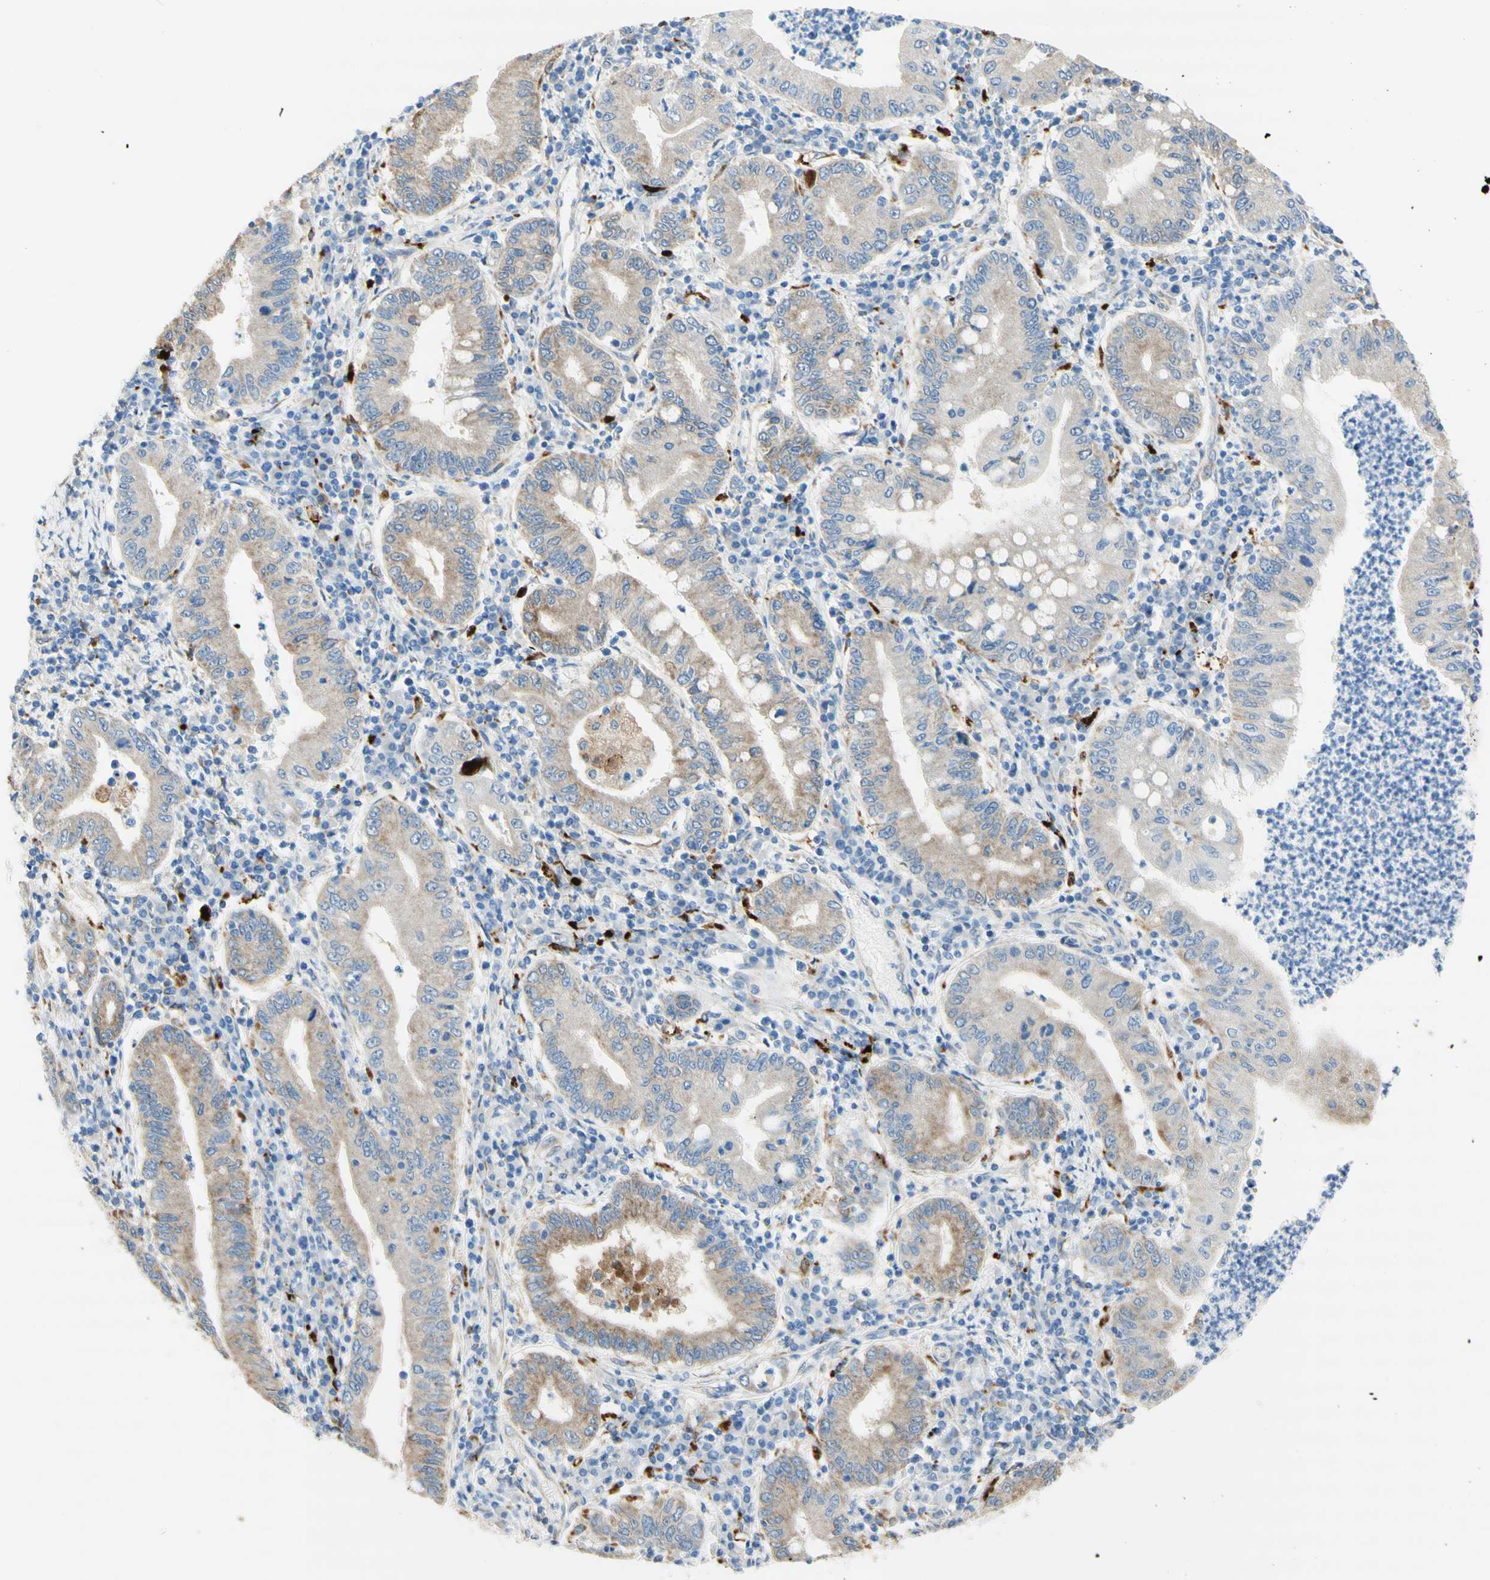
{"staining": {"intensity": "weak", "quantity": ">75%", "location": "cytoplasmic/membranous"}, "tissue": "stomach cancer", "cell_type": "Tumor cells", "image_type": "cancer", "snomed": [{"axis": "morphology", "description": "Normal tissue, NOS"}, {"axis": "morphology", "description": "Adenocarcinoma, NOS"}, {"axis": "topography", "description": "Esophagus"}, {"axis": "topography", "description": "Stomach, upper"}, {"axis": "topography", "description": "Peripheral nerve tissue"}], "caption": "Immunohistochemical staining of human stomach cancer (adenocarcinoma) reveals low levels of weak cytoplasmic/membranous positivity in about >75% of tumor cells.", "gene": "URB2", "patient": {"sex": "male", "age": 62}}